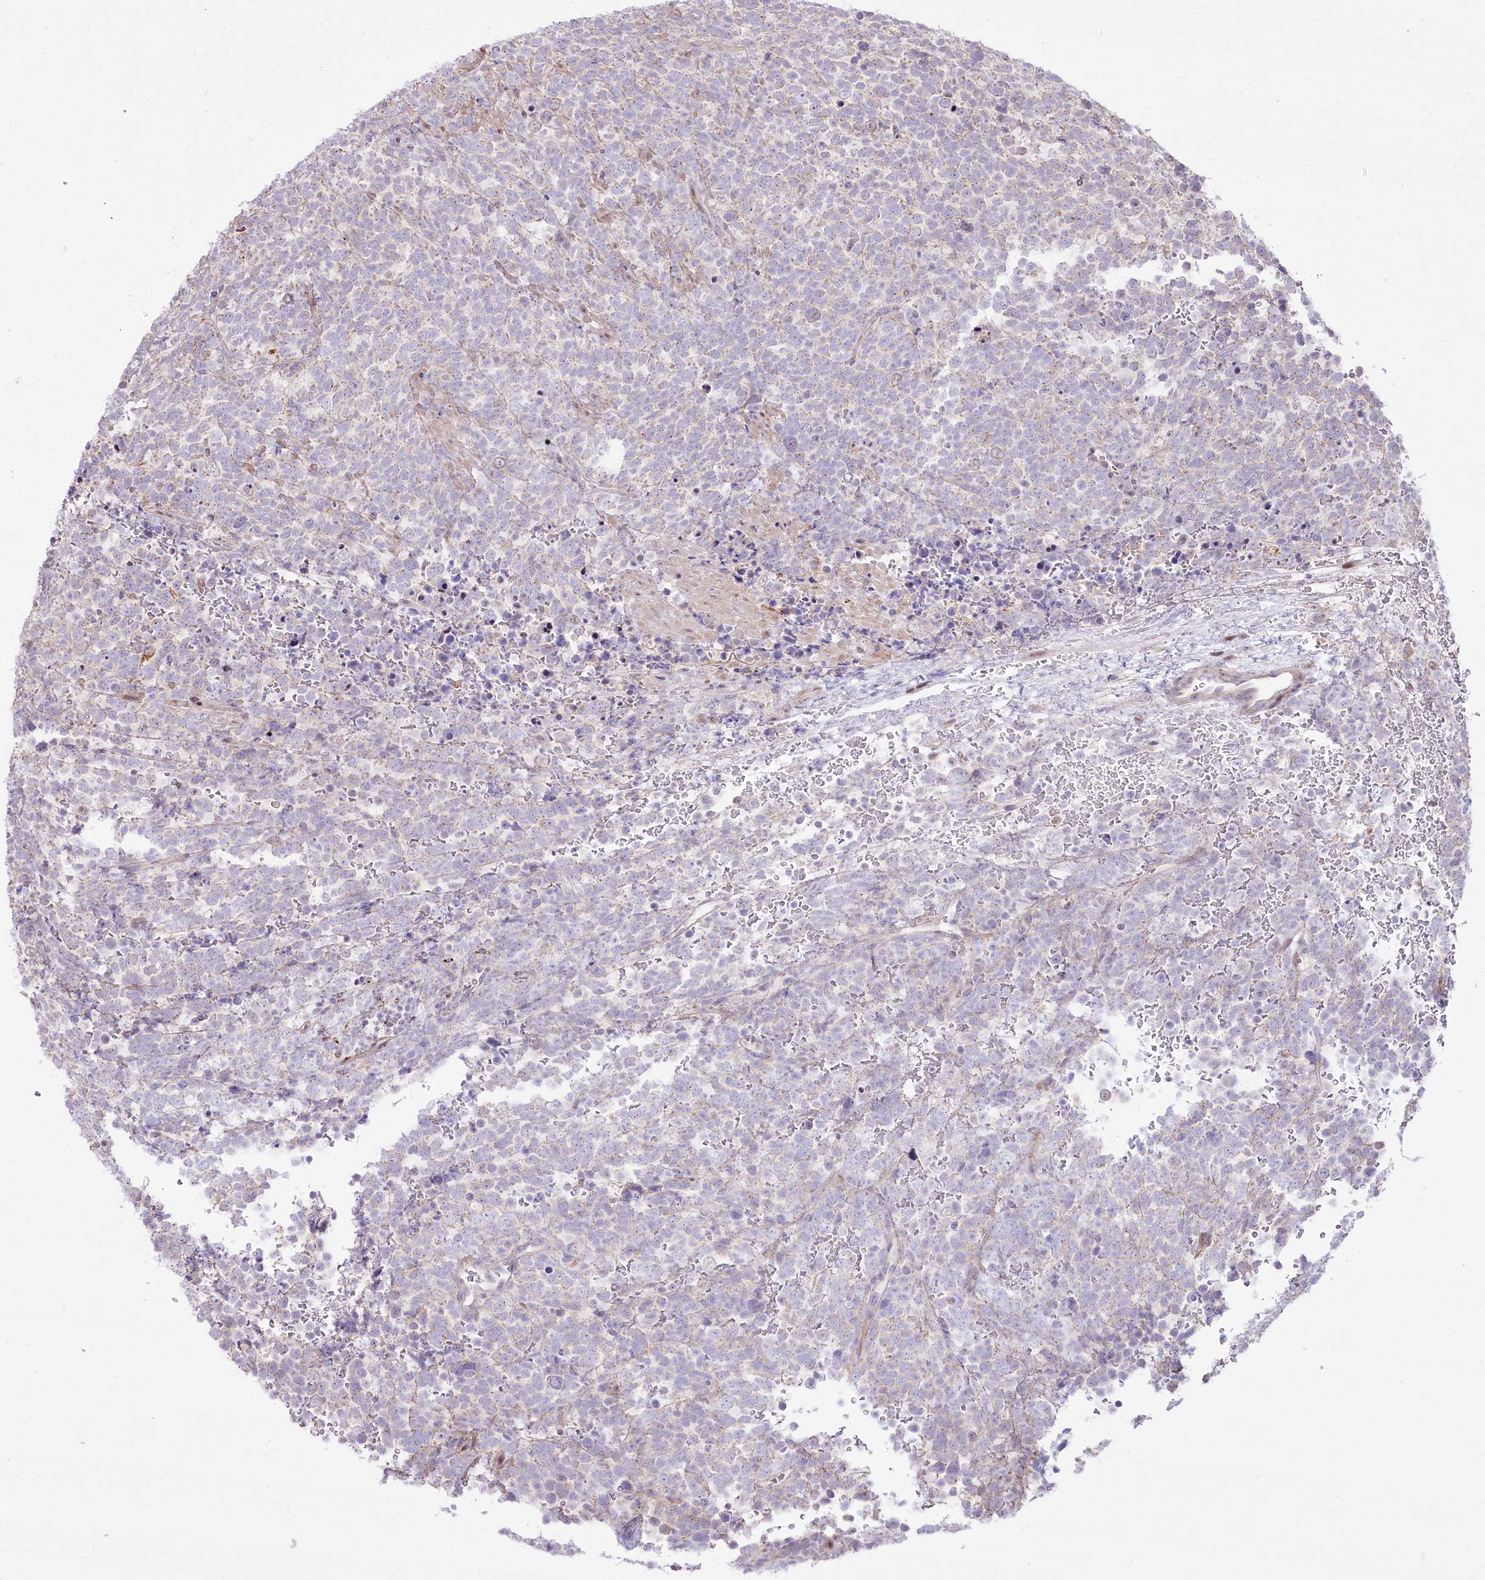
{"staining": {"intensity": "weak", "quantity": "<25%", "location": "cytoplasmic/membranous"}, "tissue": "urothelial cancer", "cell_type": "Tumor cells", "image_type": "cancer", "snomed": [{"axis": "morphology", "description": "Urothelial carcinoma, High grade"}, {"axis": "topography", "description": "Urinary bladder"}], "caption": "Urothelial carcinoma (high-grade) was stained to show a protein in brown. There is no significant expression in tumor cells.", "gene": "CEP164", "patient": {"sex": "female", "age": 82}}